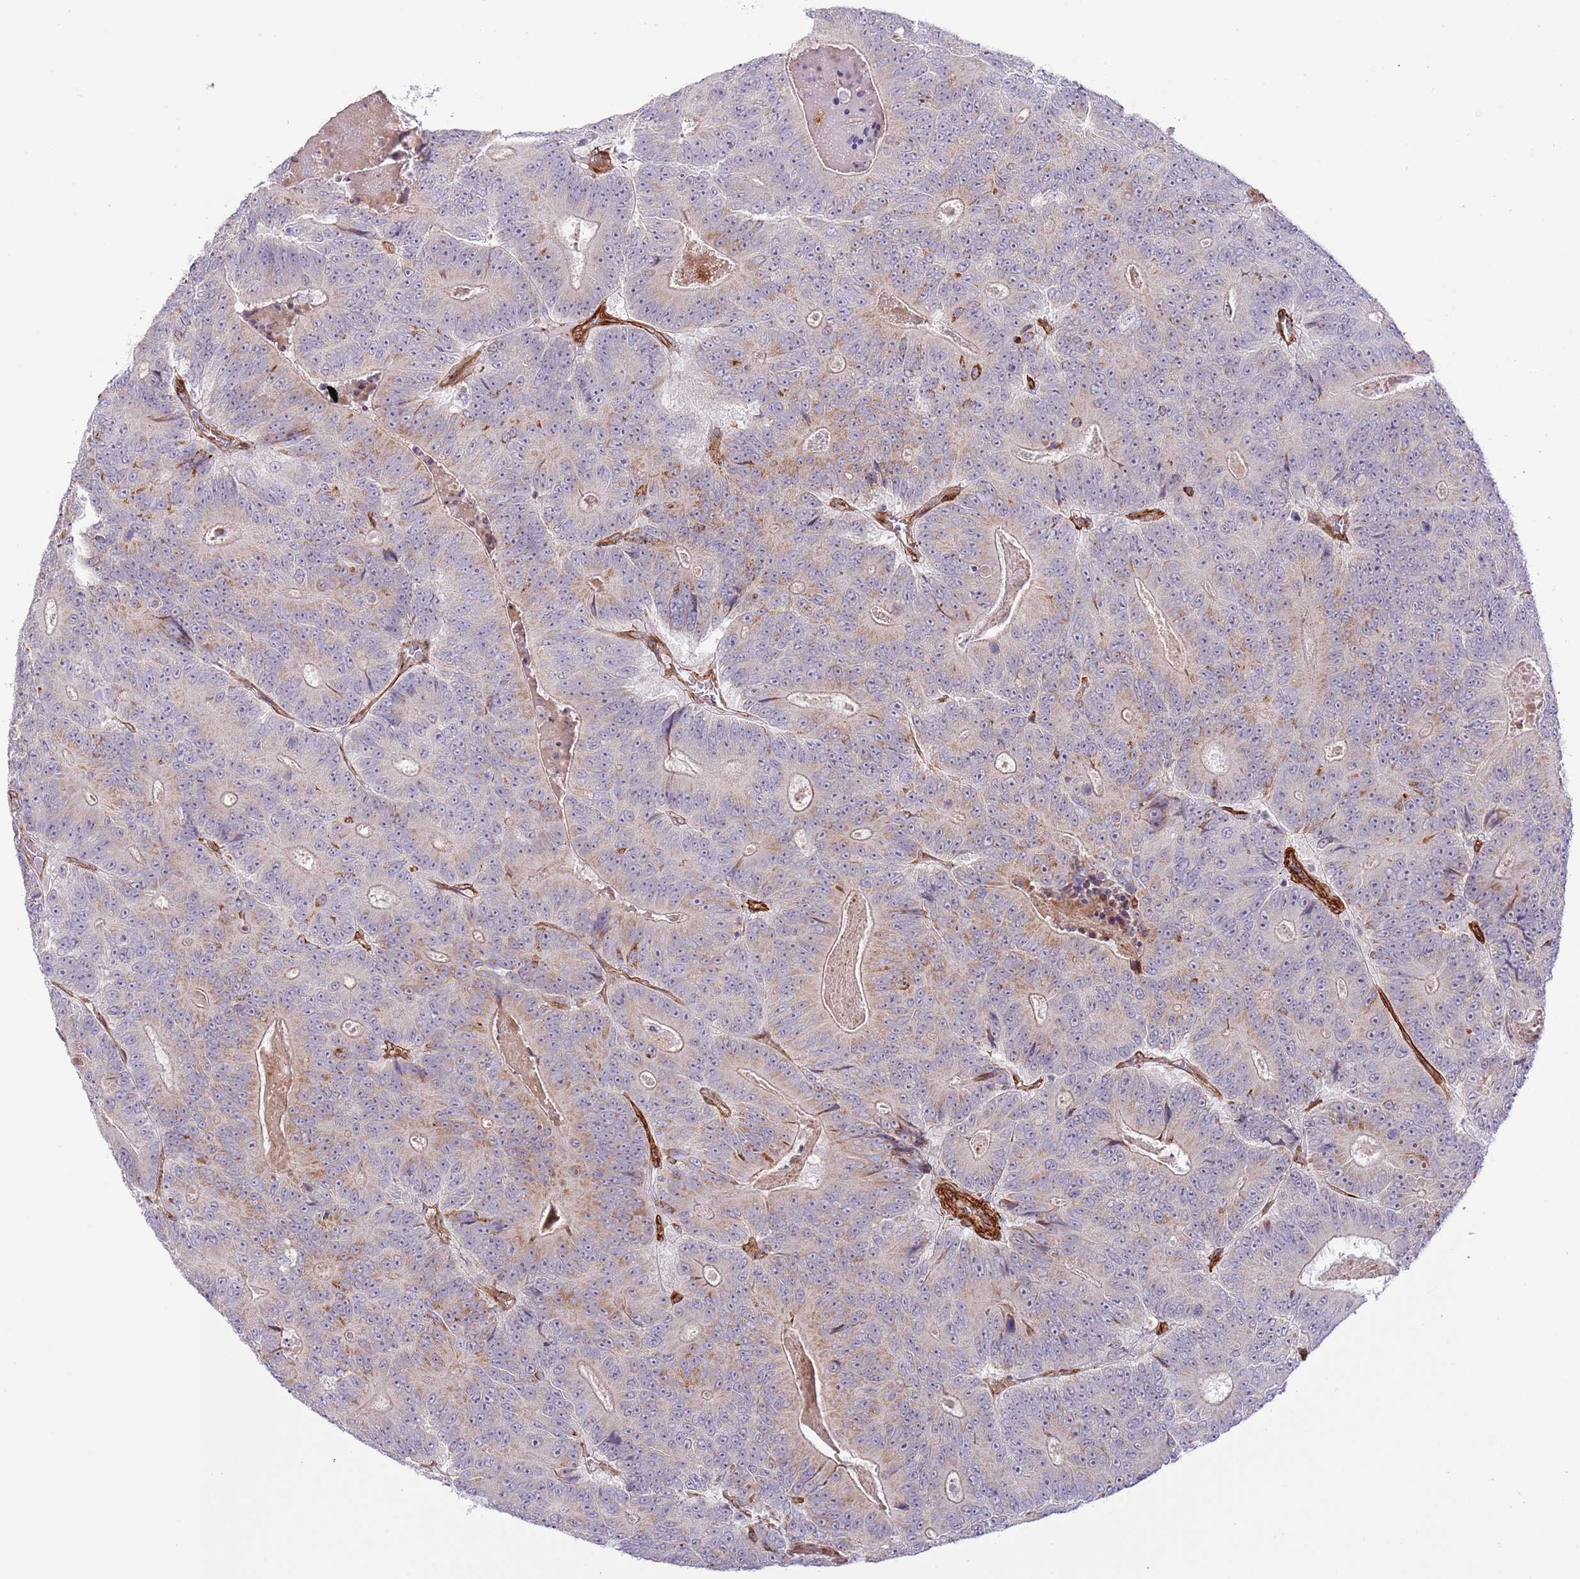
{"staining": {"intensity": "moderate", "quantity": "<25%", "location": "cytoplasmic/membranous"}, "tissue": "colorectal cancer", "cell_type": "Tumor cells", "image_type": "cancer", "snomed": [{"axis": "morphology", "description": "Adenocarcinoma, NOS"}, {"axis": "topography", "description": "Colon"}], "caption": "Moderate cytoplasmic/membranous protein expression is present in approximately <25% of tumor cells in colorectal cancer (adenocarcinoma).", "gene": "NEK3", "patient": {"sex": "male", "age": 83}}